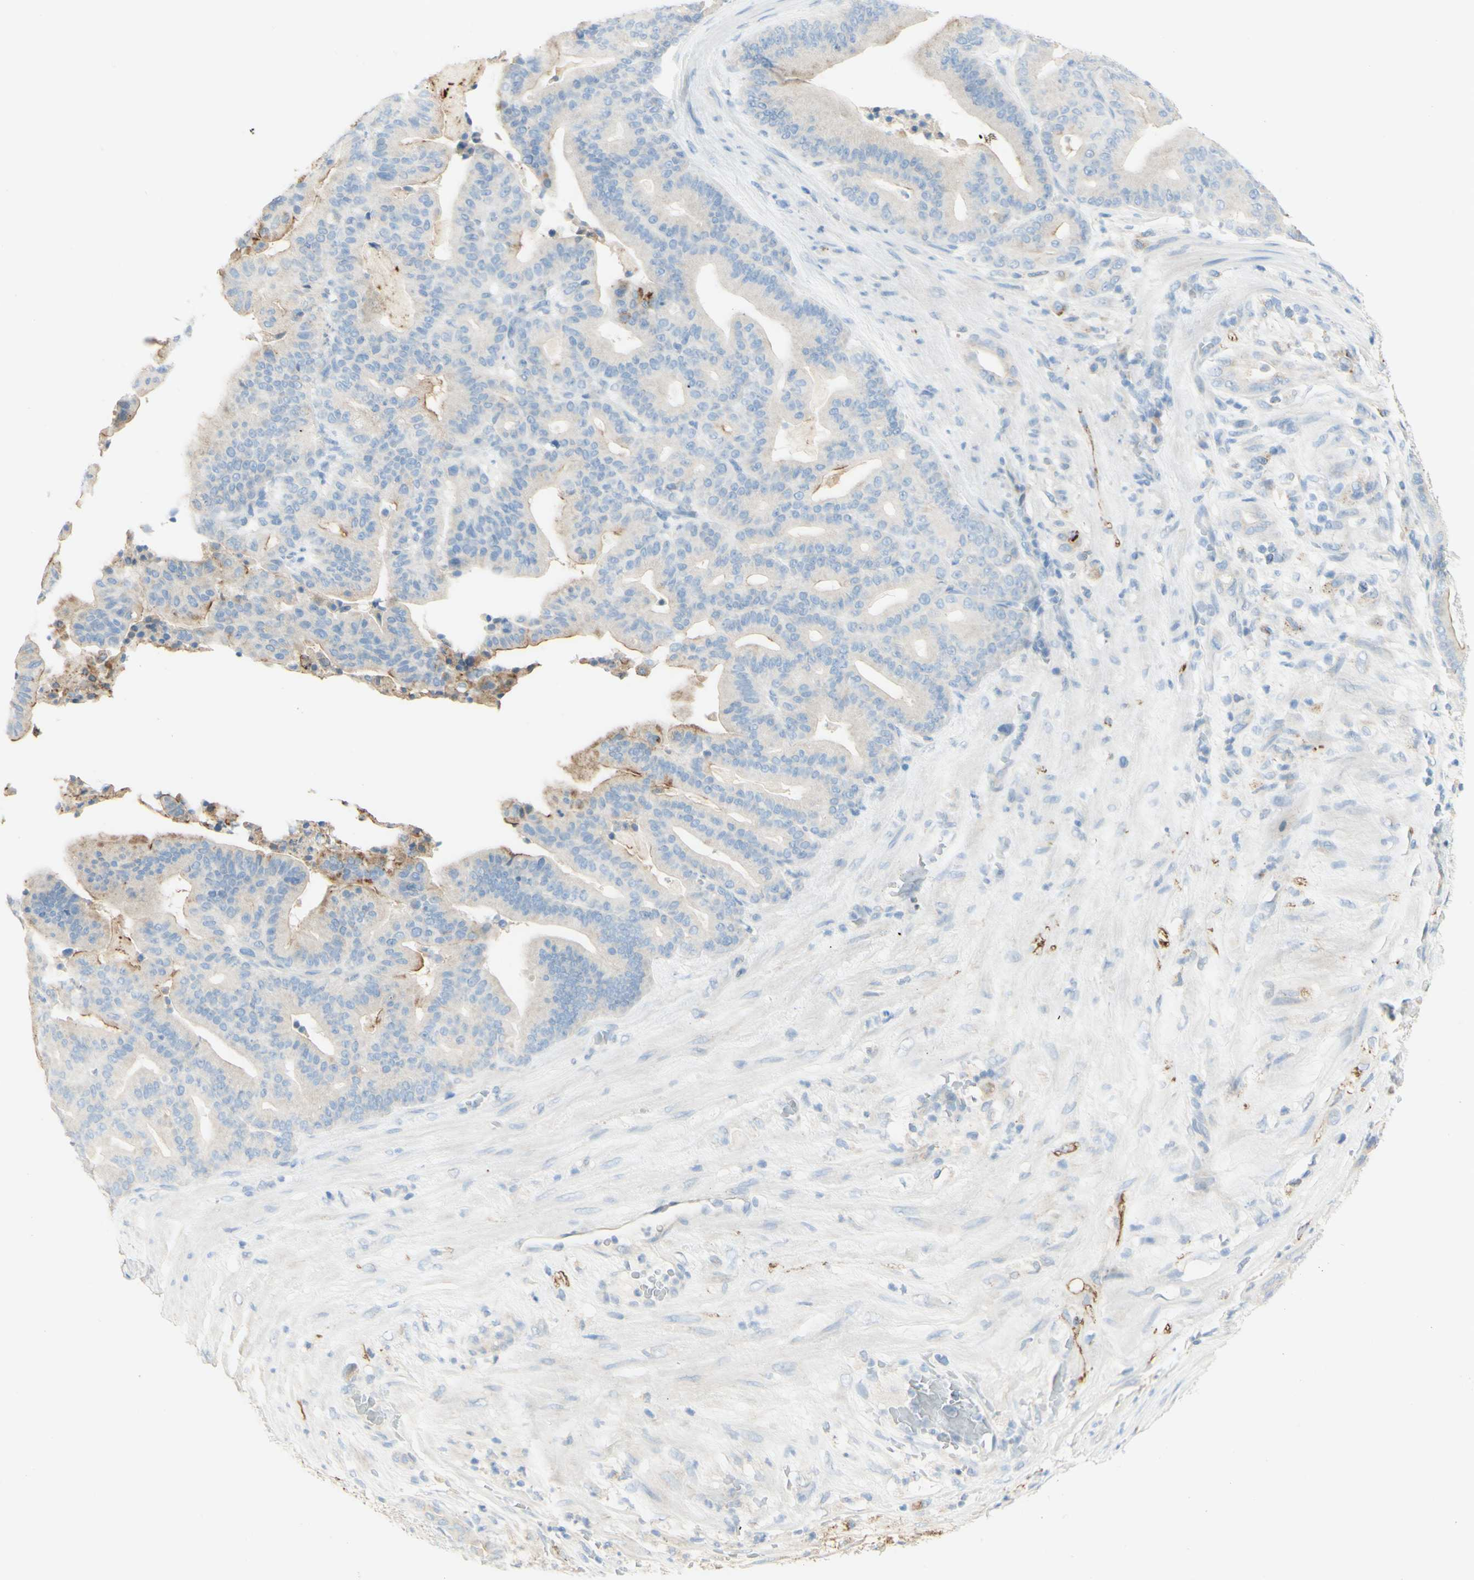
{"staining": {"intensity": "weak", "quantity": "<25%", "location": "cytoplasmic/membranous"}, "tissue": "pancreatic cancer", "cell_type": "Tumor cells", "image_type": "cancer", "snomed": [{"axis": "morphology", "description": "Adenocarcinoma, NOS"}, {"axis": "topography", "description": "Pancreas"}], "caption": "Immunohistochemistry of human pancreatic cancer (adenocarcinoma) exhibits no staining in tumor cells.", "gene": "TSPAN1", "patient": {"sex": "male", "age": 63}}